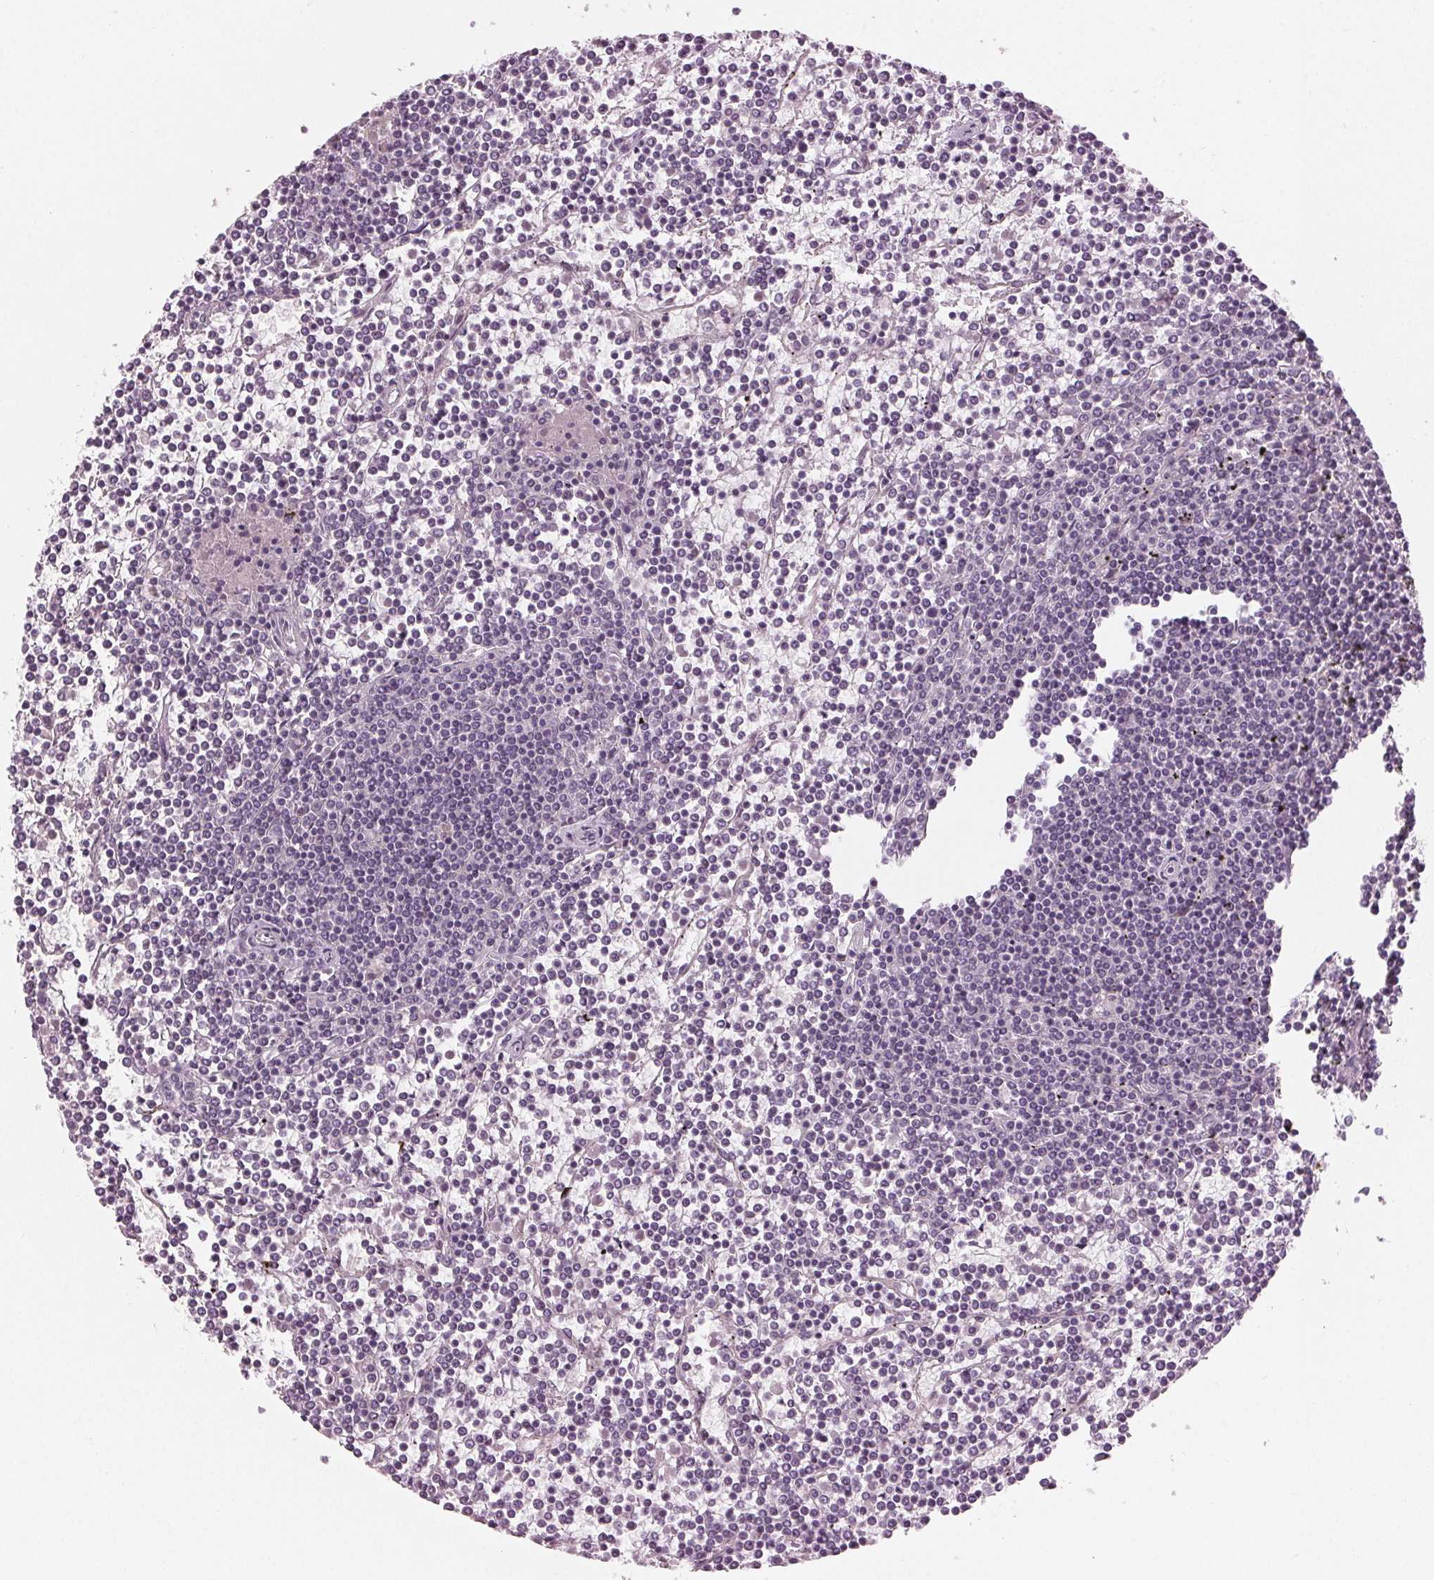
{"staining": {"intensity": "negative", "quantity": "none", "location": "none"}, "tissue": "lymphoma", "cell_type": "Tumor cells", "image_type": "cancer", "snomed": [{"axis": "morphology", "description": "Malignant lymphoma, non-Hodgkin's type, Low grade"}, {"axis": "topography", "description": "Spleen"}], "caption": "IHC of lymphoma demonstrates no staining in tumor cells. (Brightfield microscopy of DAB IHC at high magnification).", "gene": "PRAP1", "patient": {"sex": "female", "age": 19}}